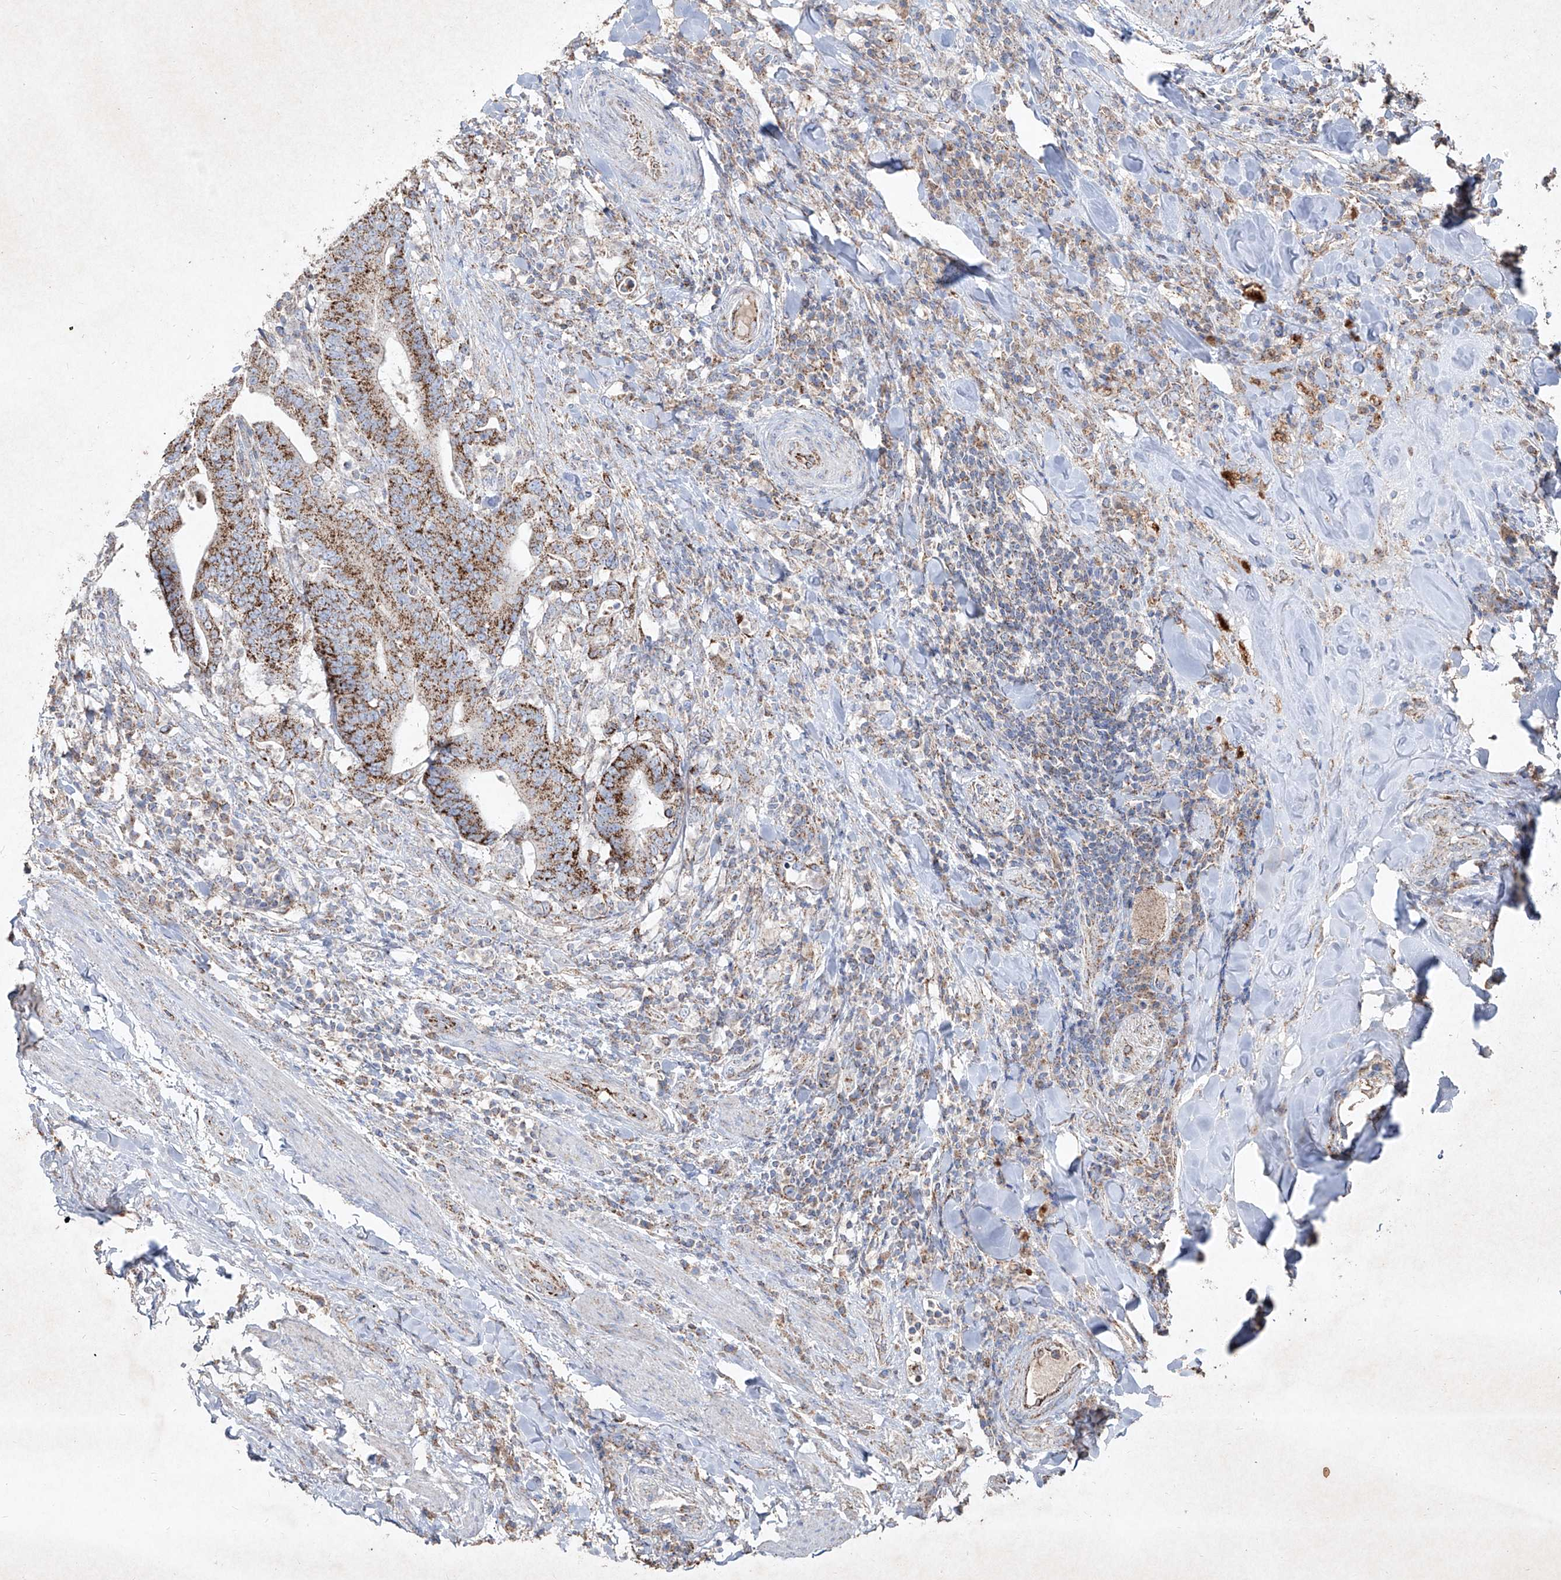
{"staining": {"intensity": "moderate", "quantity": ">75%", "location": "cytoplasmic/membranous"}, "tissue": "colorectal cancer", "cell_type": "Tumor cells", "image_type": "cancer", "snomed": [{"axis": "morphology", "description": "Adenocarcinoma, NOS"}, {"axis": "topography", "description": "Colon"}], "caption": "Immunohistochemistry (IHC) image of neoplastic tissue: human colorectal cancer (adenocarcinoma) stained using immunohistochemistry demonstrates medium levels of moderate protein expression localized specifically in the cytoplasmic/membranous of tumor cells, appearing as a cytoplasmic/membranous brown color.", "gene": "ABCD3", "patient": {"sex": "female", "age": 66}}